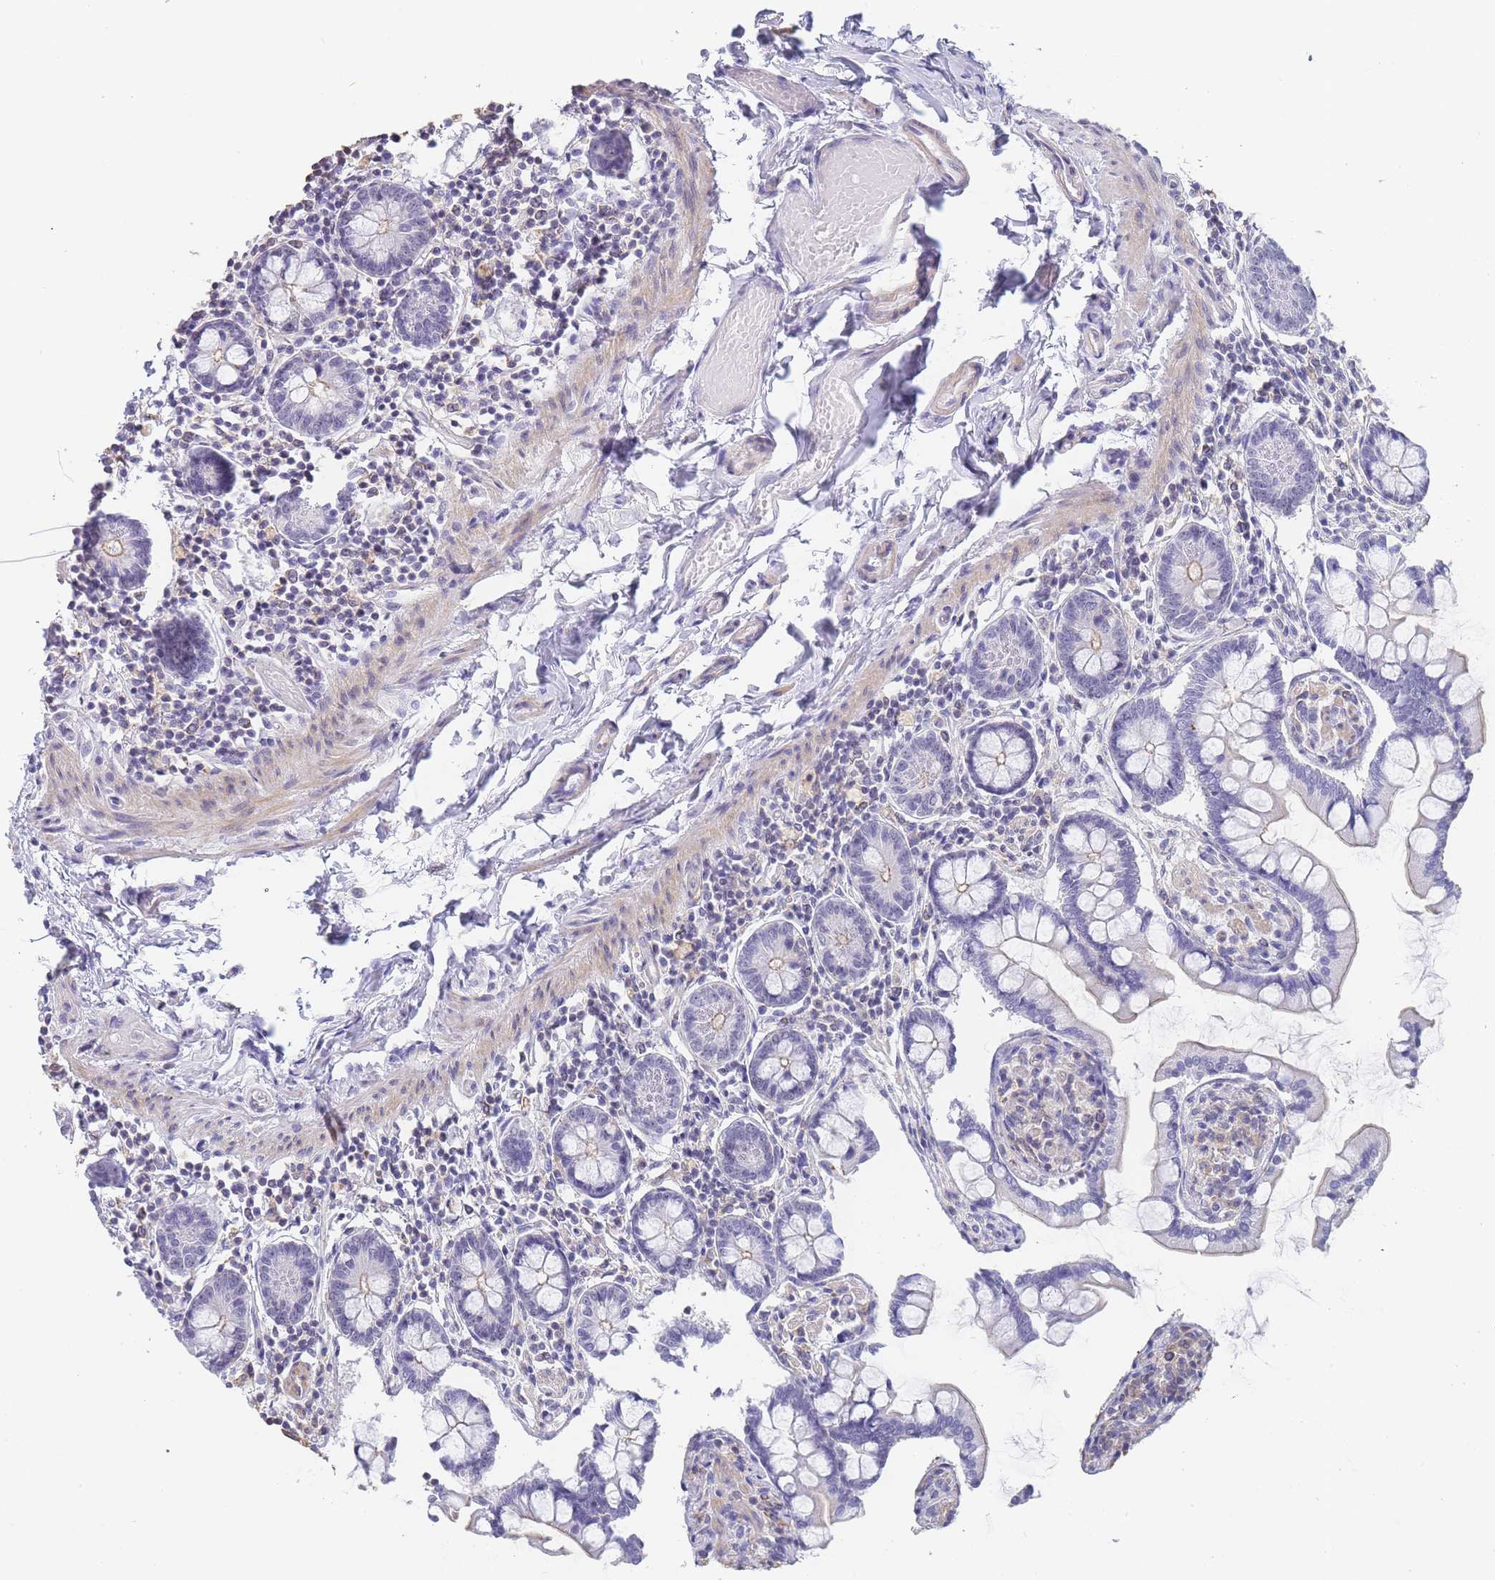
{"staining": {"intensity": "weak", "quantity": "<25%", "location": "cytoplasmic/membranous"}, "tissue": "small intestine", "cell_type": "Glandular cells", "image_type": "normal", "snomed": [{"axis": "morphology", "description": "Normal tissue, NOS"}, {"axis": "topography", "description": "Small intestine"}], "caption": "This is an immunohistochemistry micrograph of benign human small intestine. There is no expression in glandular cells.", "gene": "NOP14", "patient": {"sex": "male", "age": 41}}